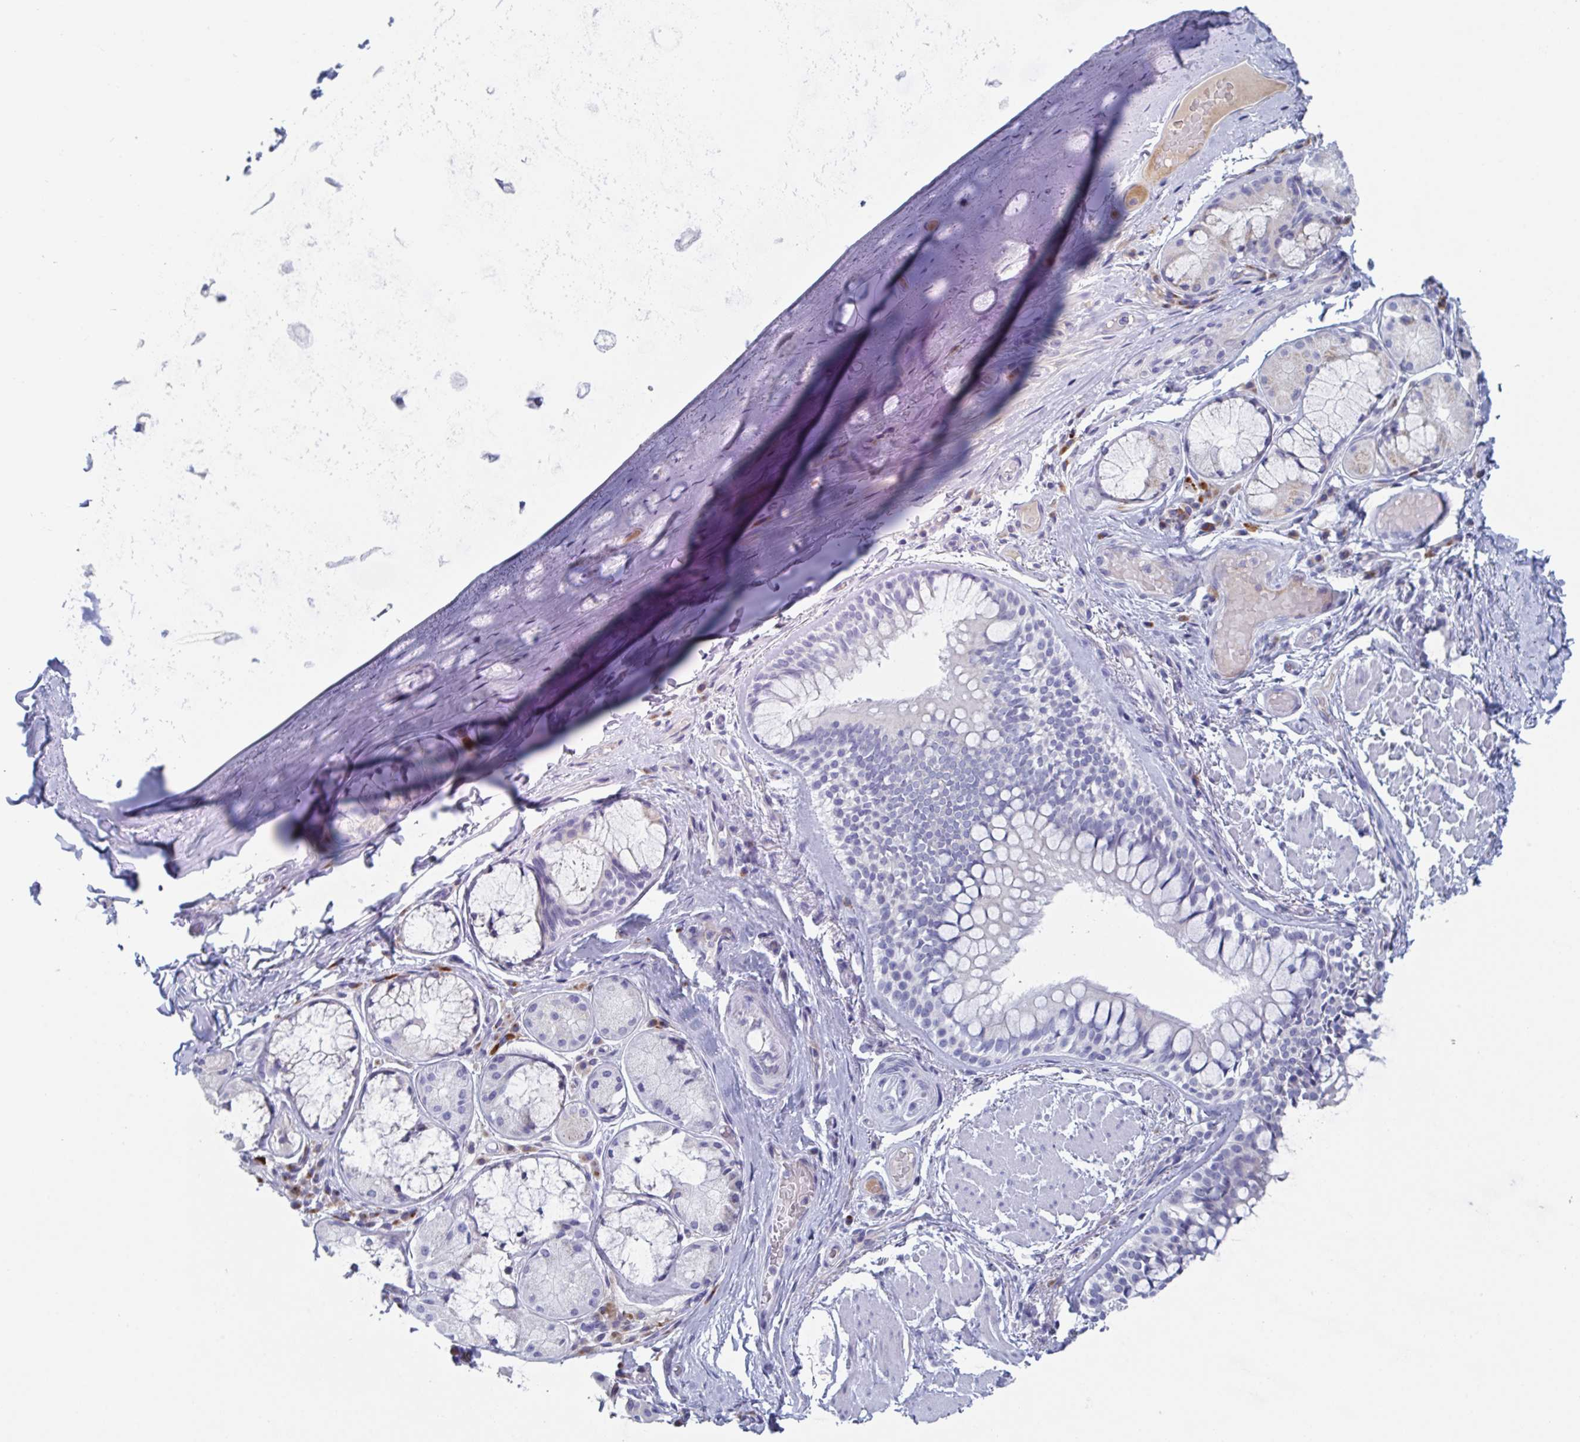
{"staining": {"intensity": "negative", "quantity": "none", "location": "none"}, "tissue": "soft tissue", "cell_type": "Chondrocytes", "image_type": "normal", "snomed": [{"axis": "morphology", "description": "Normal tissue, NOS"}, {"axis": "topography", "description": "Cartilage tissue"}, {"axis": "topography", "description": "Bronchus"}], "caption": "Immunohistochemistry (IHC) of benign human soft tissue displays no expression in chondrocytes. The staining is performed using DAB brown chromogen with nuclei counter-stained in using hematoxylin.", "gene": "NT5C3B", "patient": {"sex": "male", "age": 64}}